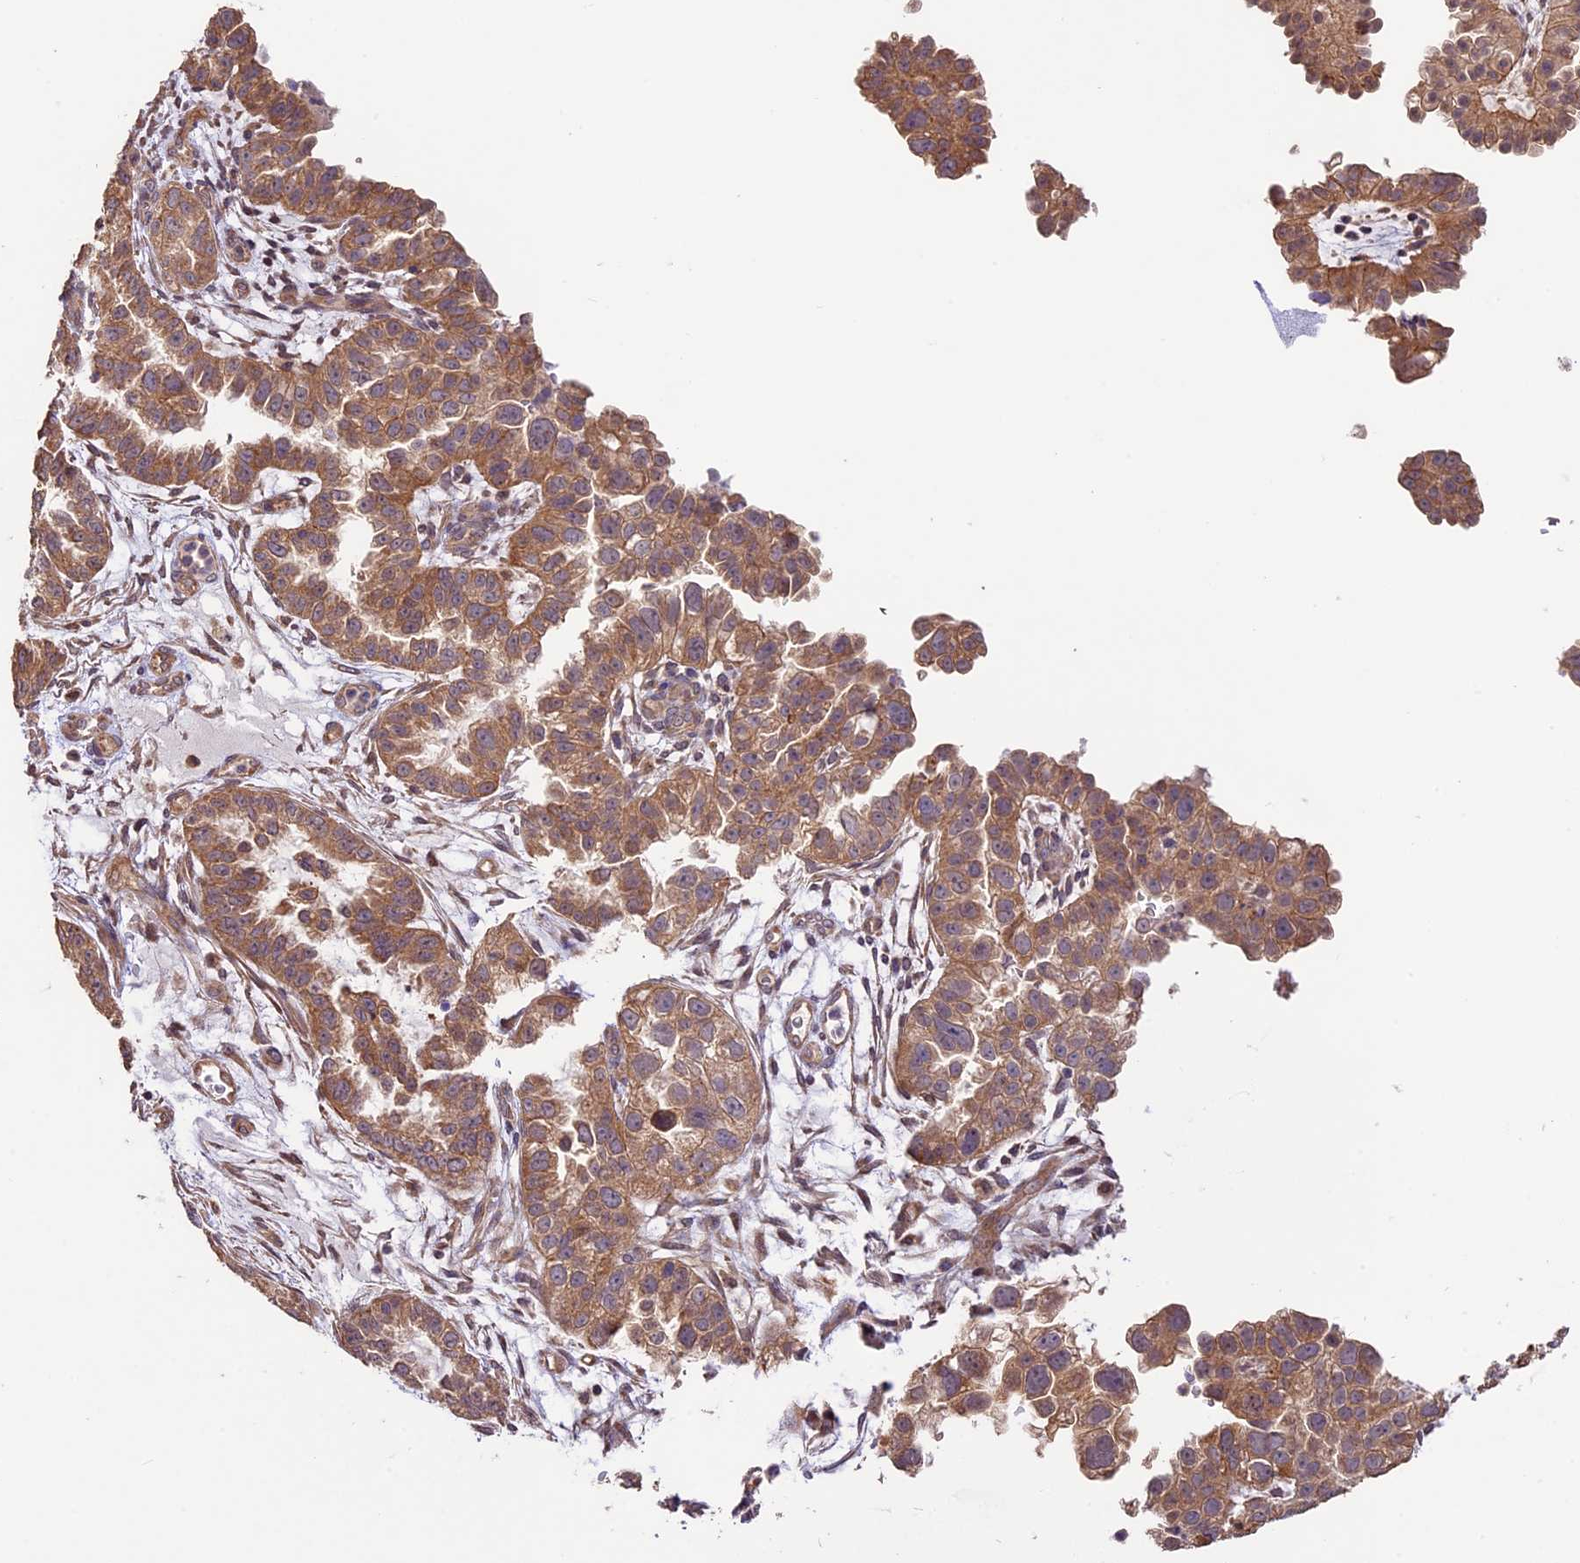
{"staining": {"intensity": "moderate", "quantity": ">75%", "location": "cytoplasmic/membranous"}, "tissue": "endometrial cancer", "cell_type": "Tumor cells", "image_type": "cancer", "snomed": [{"axis": "morphology", "description": "Adenocarcinoma, NOS"}, {"axis": "topography", "description": "Endometrium"}], "caption": "Endometrial cancer was stained to show a protein in brown. There is medium levels of moderate cytoplasmic/membranous expression in approximately >75% of tumor cells.", "gene": "BCAS4", "patient": {"sex": "female", "age": 85}}